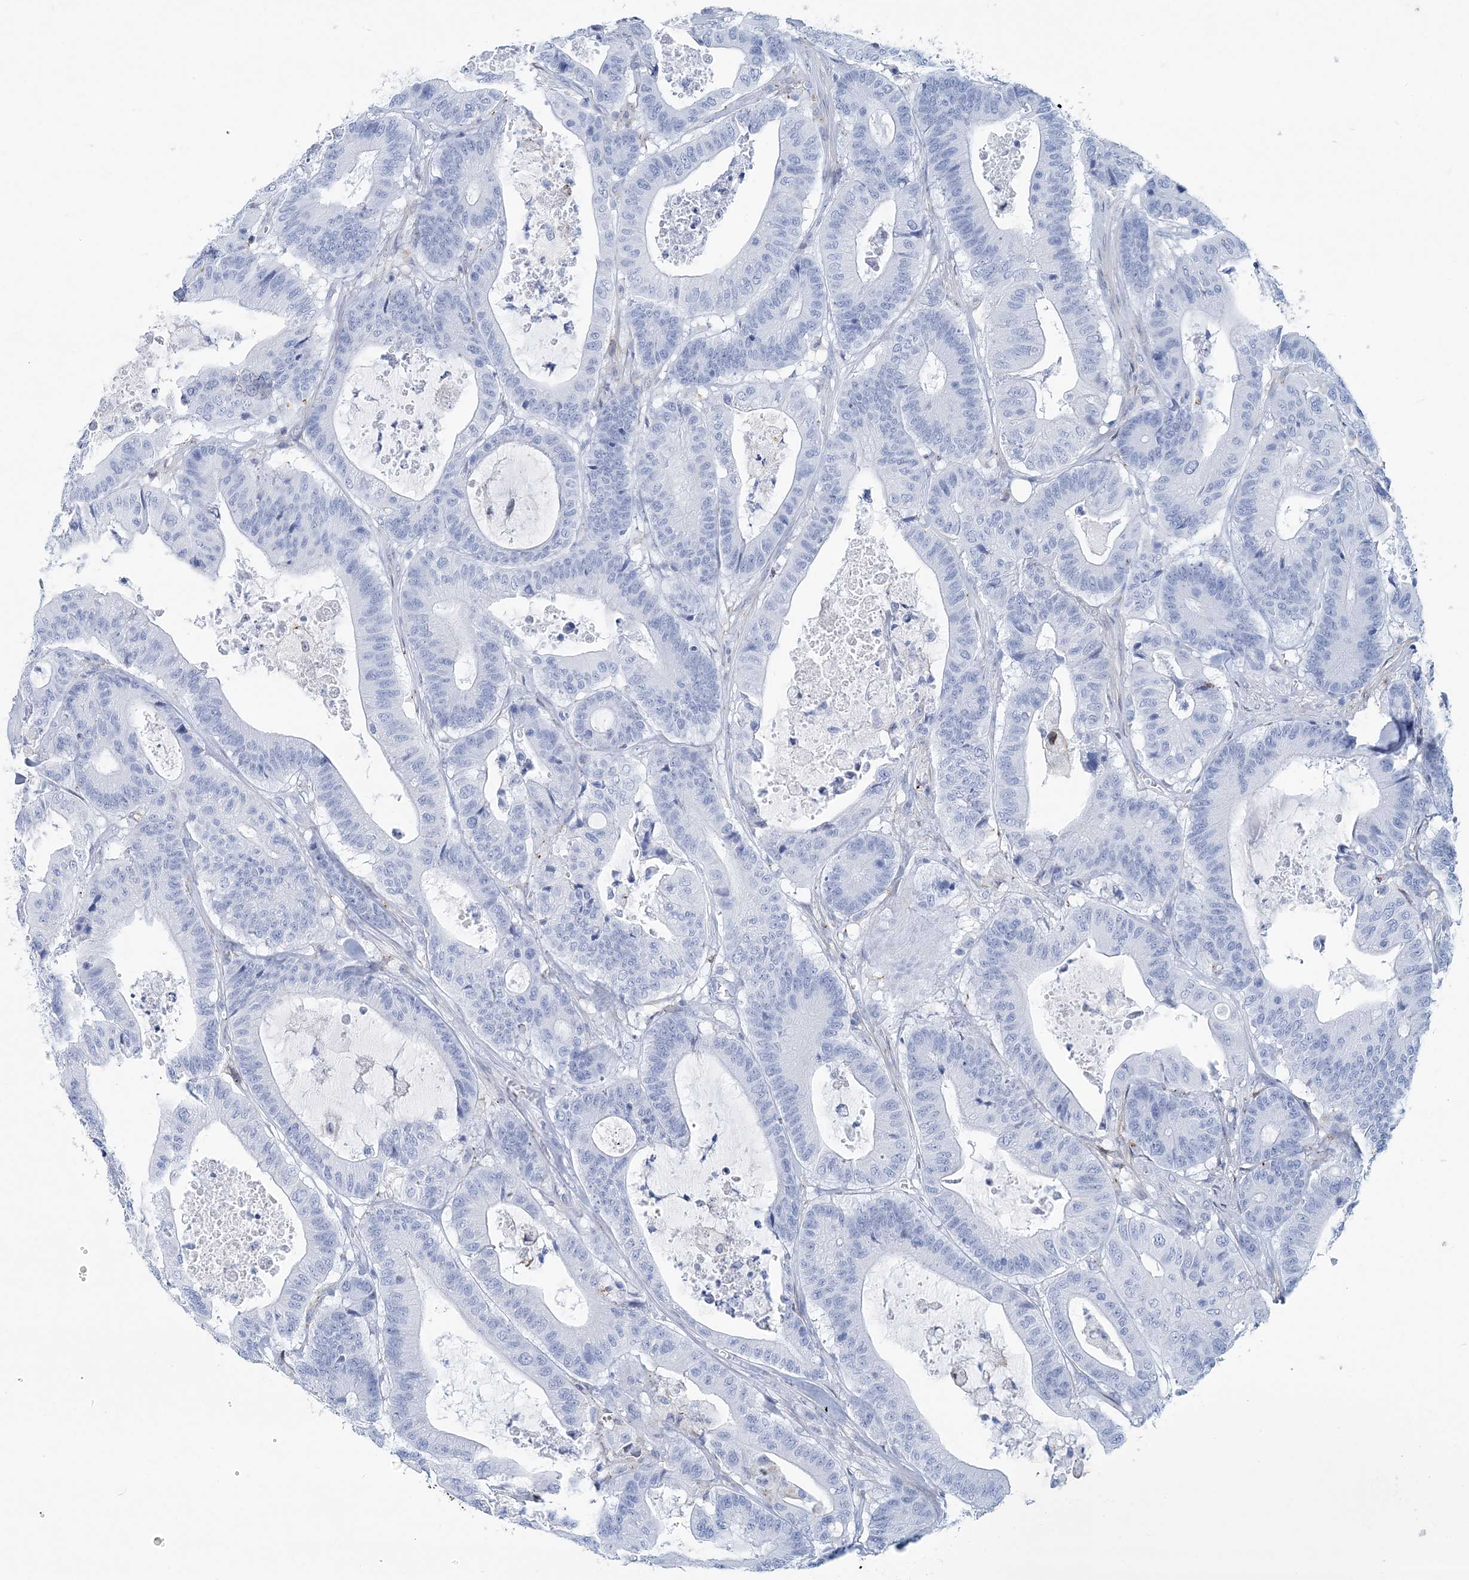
{"staining": {"intensity": "negative", "quantity": "none", "location": "none"}, "tissue": "colorectal cancer", "cell_type": "Tumor cells", "image_type": "cancer", "snomed": [{"axis": "morphology", "description": "Adenocarcinoma, NOS"}, {"axis": "topography", "description": "Colon"}], "caption": "This histopathology image is of colorectal cancer (adenocarcinoma) stained with immunohistochemistry to label a protein in brown with the nuclei are counter-stained blue. There is no staining in tumor cells.", "gene": "NKX6-1", "patient": {"sex": "female", "age": 84}}